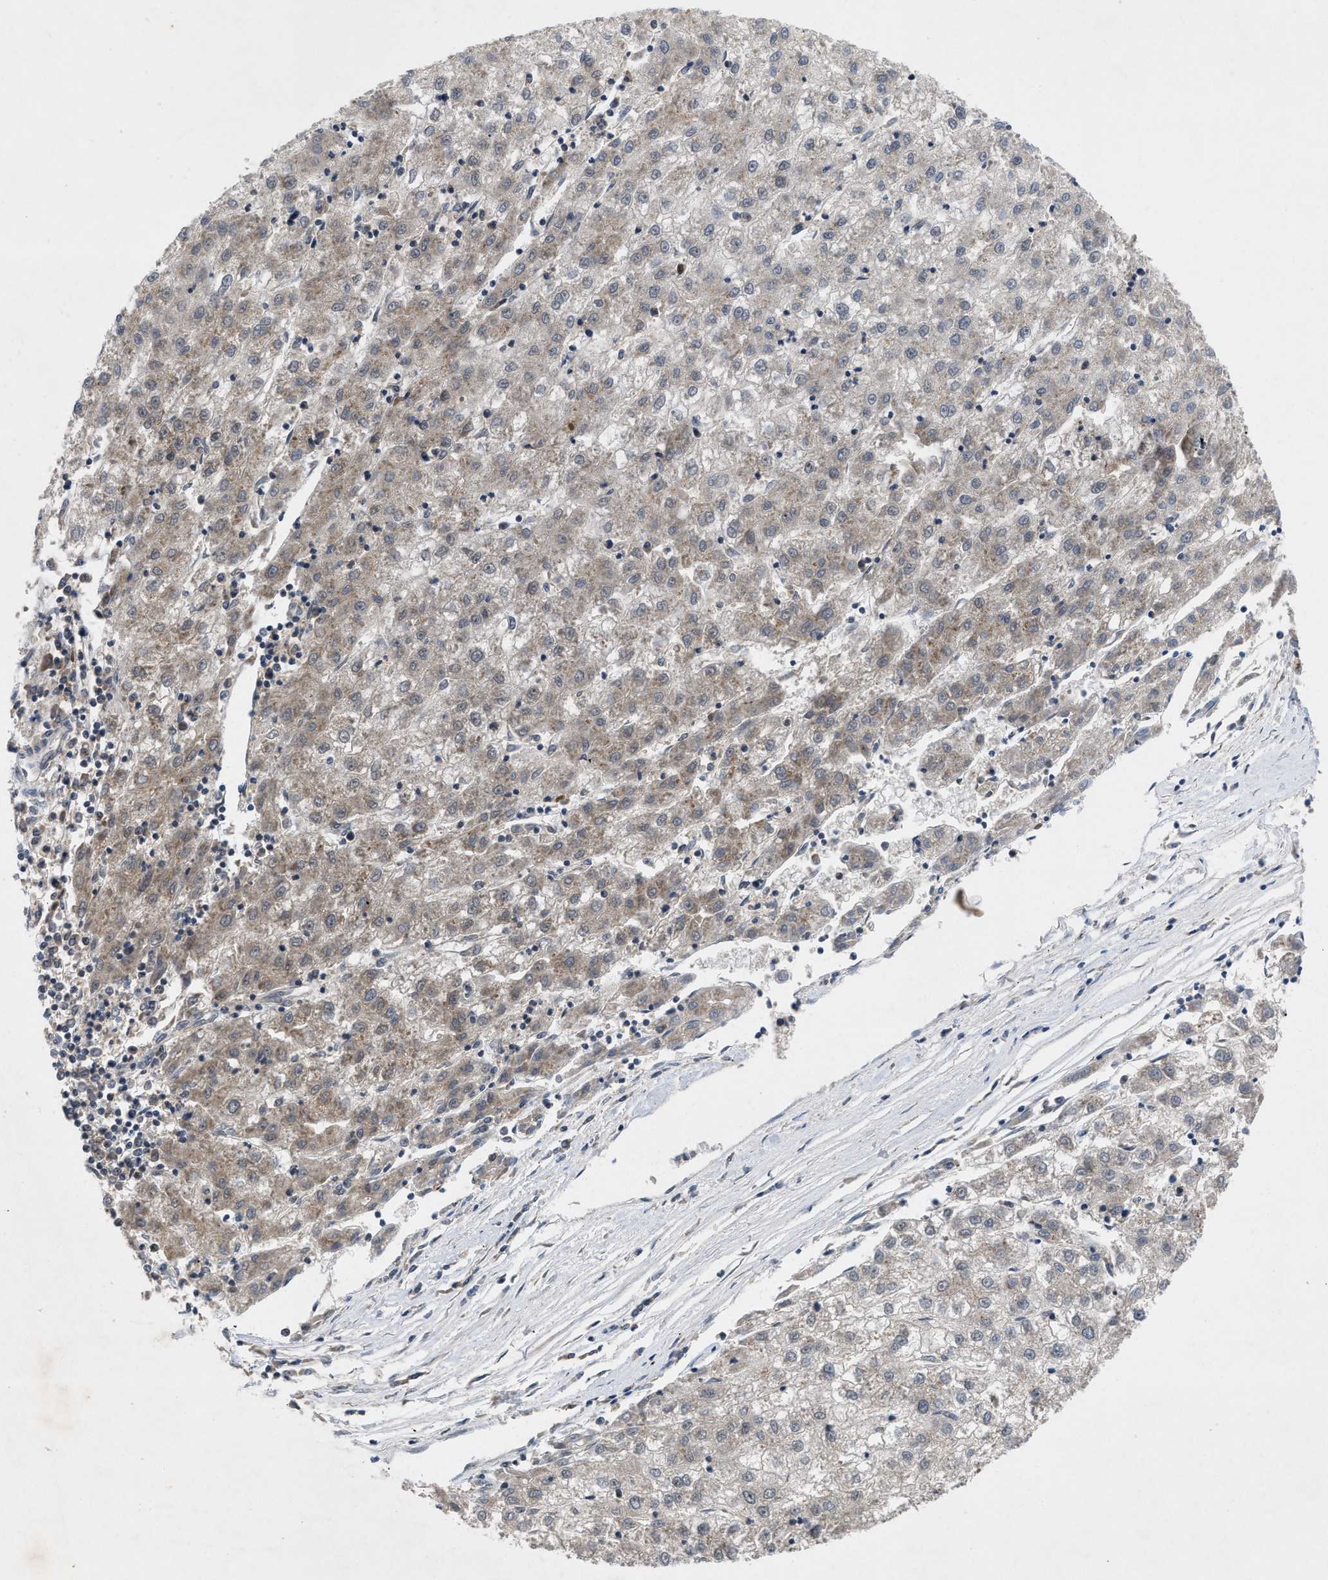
{"staining": {"intensity": "weak", "quantity": ">75%", "location": "cytoplasmic/membranous"}, "tissue": "liver cancer", "cell_type": "Tumor cells", "image_type": "cancer", "snomed": [{"axis": "morphology", "description": "Carcinoma, Hepatocellular, NOS"}, {"axis": "topography", "description": "Liver"}], "caption": "Immunohistochemistry (IHC) photomicrograph of human liver cancer (hepatocellular carcinoma) stained for a protein (brown), which reveals low levels of weak cytoplasmic/membranous expression in about >75% of tumor cells.", "gene": "ZNF346", "patient": {"sex": "male", "age": 72}}